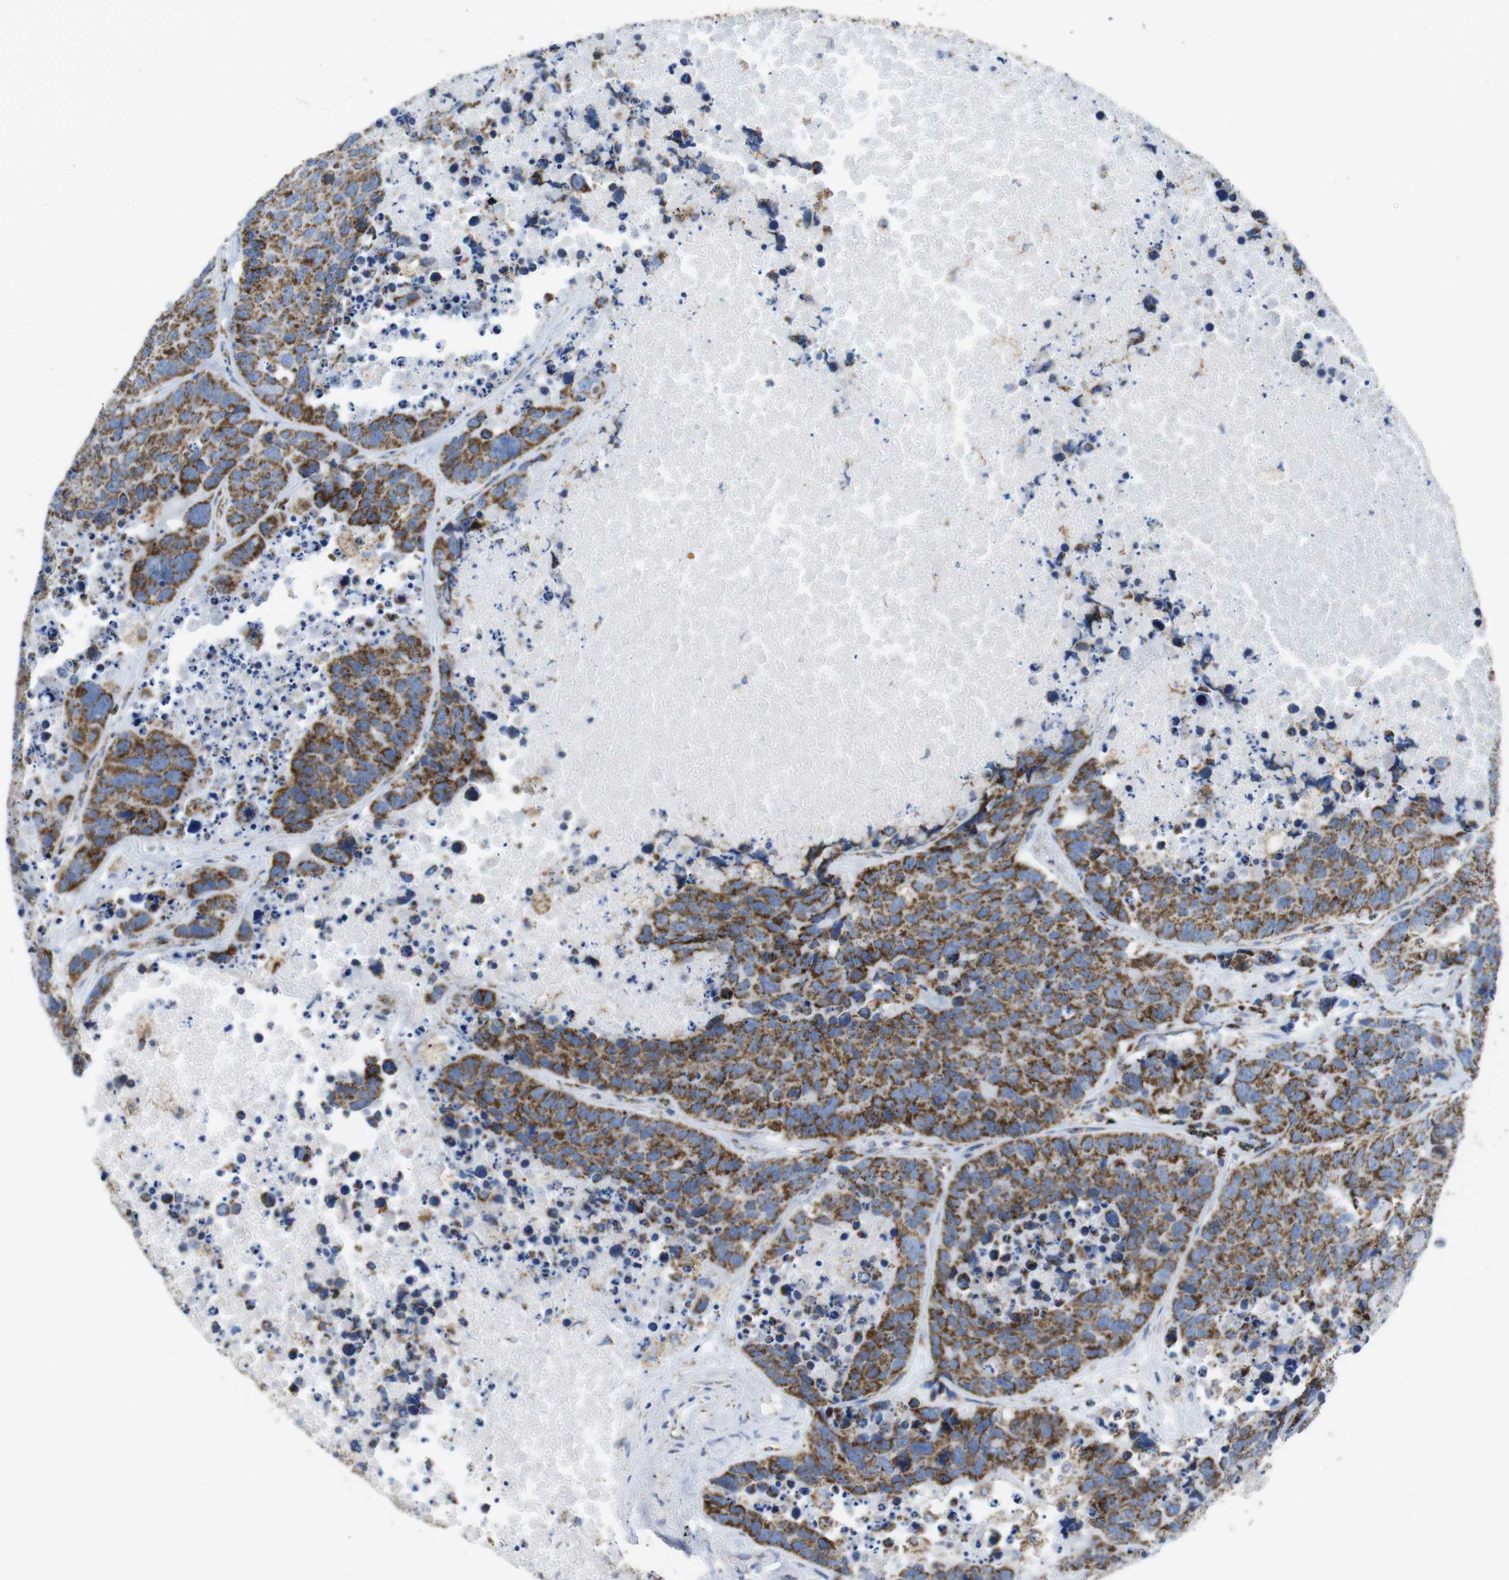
{"staining": {"intensity": "moderate", "quantity": ">75%", "location": "cytoplasmic/membranous"}, "tissue": "carcinoid", "cell_type": "Tumor cells", "image_type": "cancer", "snomed": [{"axis": "morphology", "description": "Carcinoid, malignant, NOS"}, {"axis": "topography", "description": "Lung"}], "caption": "Immunohistochemistry (IHC) of human carcinoid (malignant) displays medium levels of moderate cytoplasmic/membranous expression in approximately >75% of tumor cells.", "gene": "ATP5PO", "patient": {"sex": "male", "age": 60}}